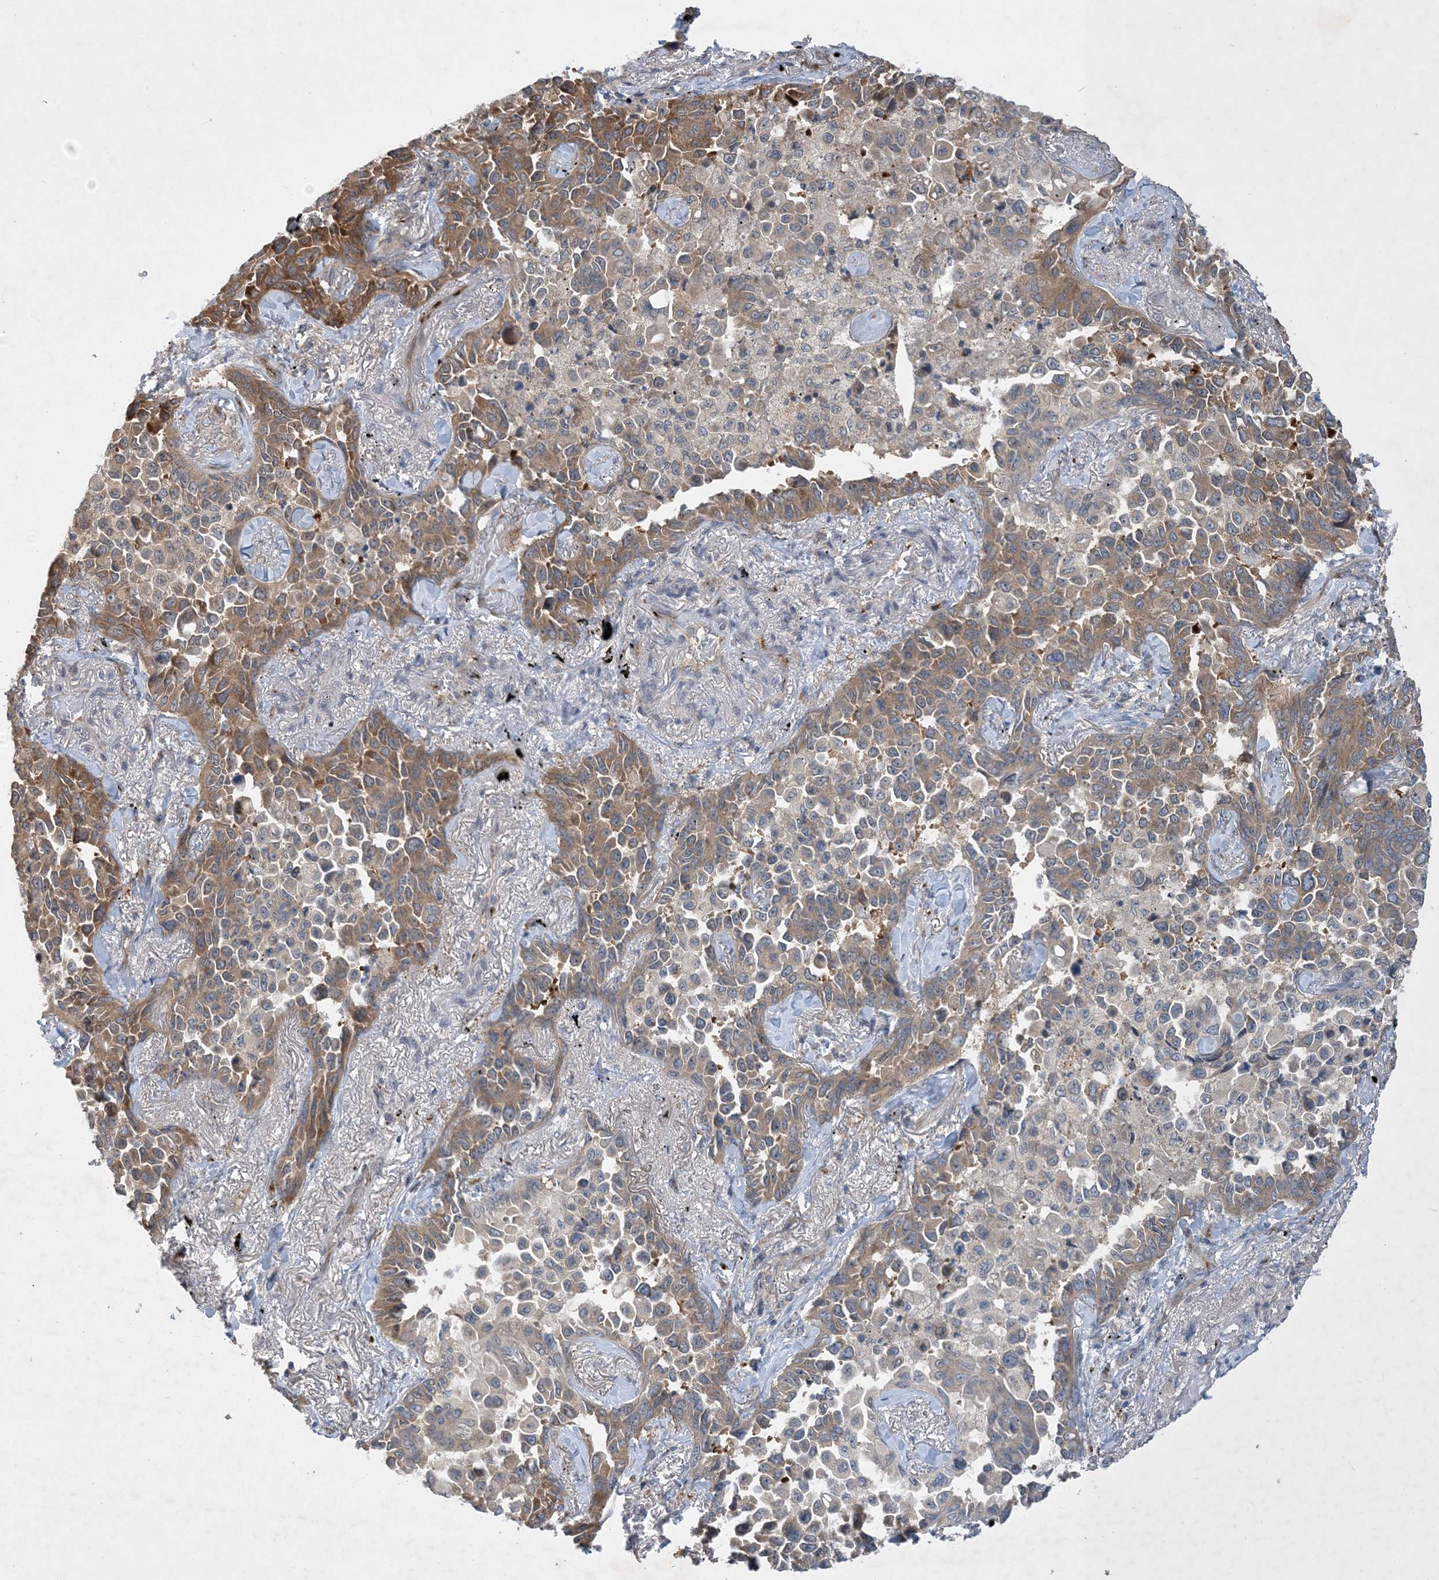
{"staining": {"intensity": "moderate", "quantity": ">75%", "location": "cytoplasmic/membranous"}, "tissue": "lung cancer", "cell_type": "Tumor cells", "image_type": "cancer", "snomed": [{"axis": "morphology", "description": "Adenocarcinoma, NOS"}, {"axis": "topography", "description": "Lung"}], "caption": "IHC (DAB (3,3'-diaminobenzidine)) staining of human lung cancer (adenocarcinoma) displays moderate cytoplasmic/membranous protein positivity in about >75% of tumor cells. Using DAB (brown) and hematoxylin (blue) stains, captured at high magnification using brightfield microscopy.", "gene": "TINAG", "patient": {"sex": "female", "age": 67}}